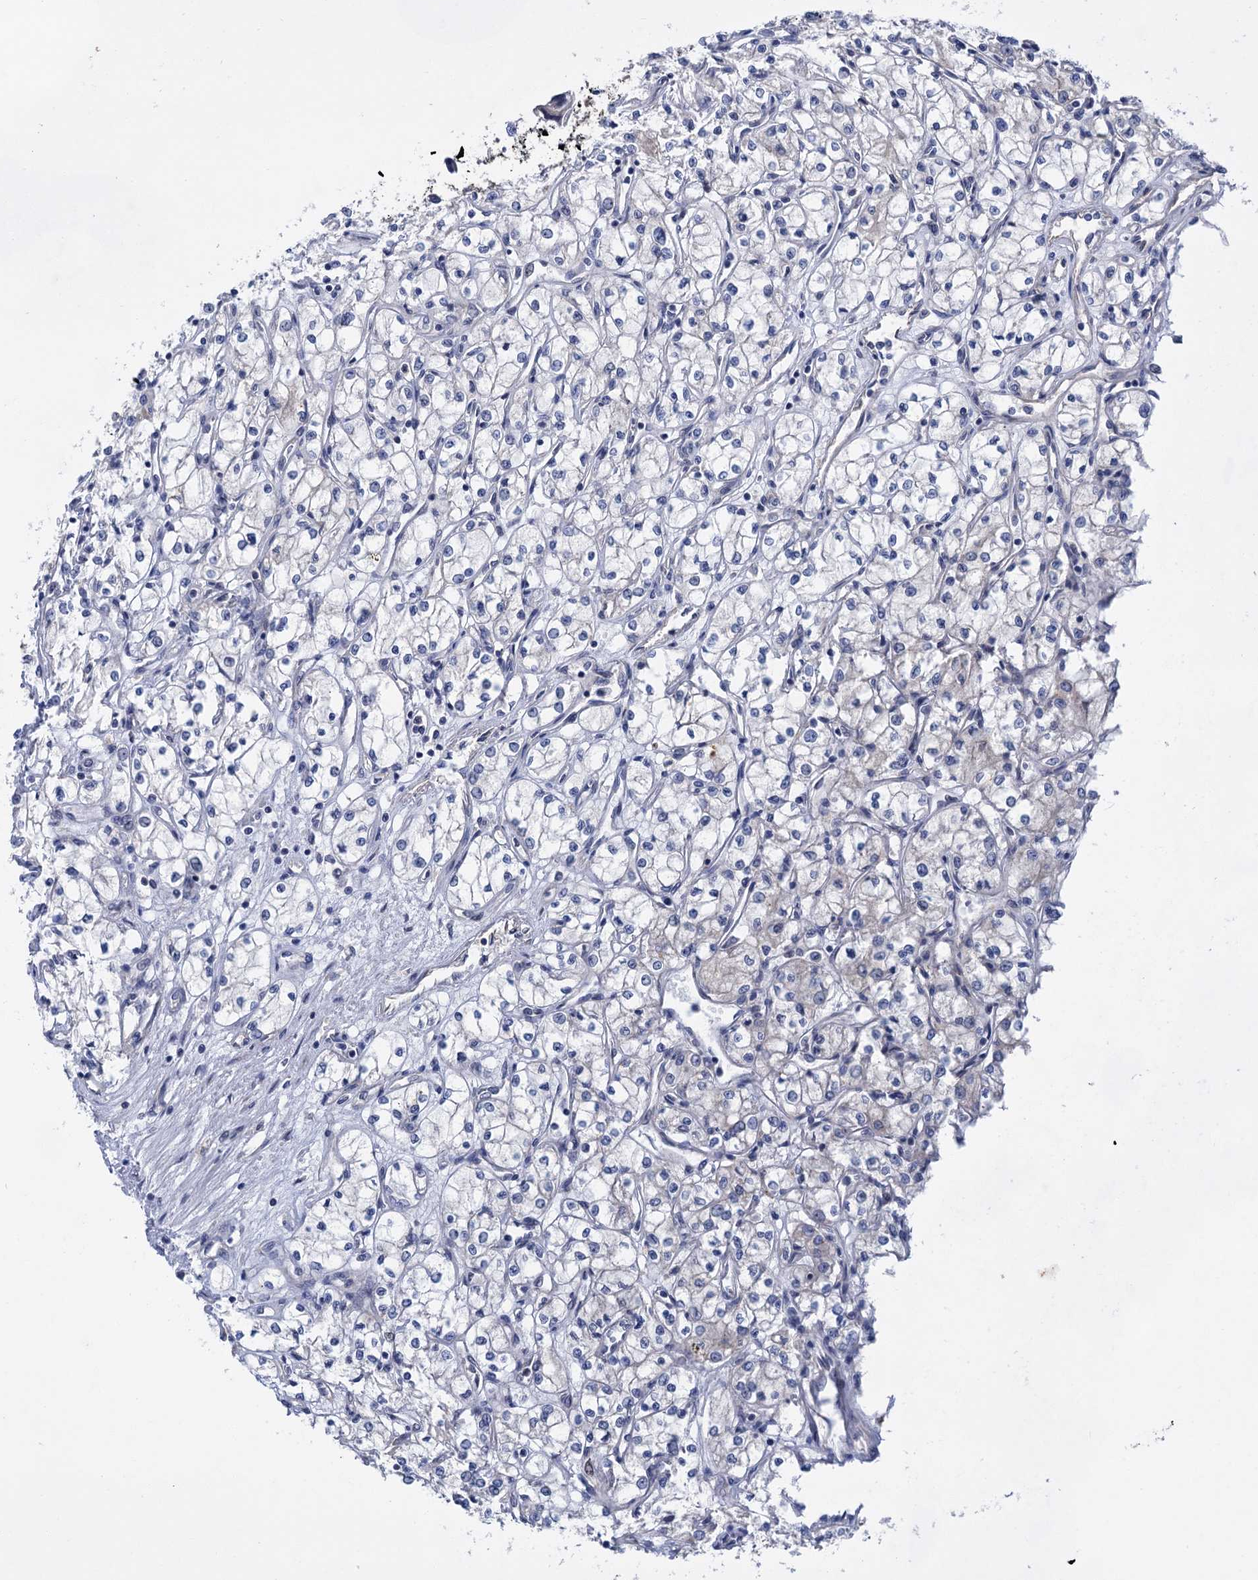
{"staining": {"intensity": "negative", "quantity": "none", "location": "none"}, "tissue": "renal cancer", "cell_type": "Tumor cells", "image_type": "cancer", "snomed": [{"axis": "morphology", "description": "Adenocarcinoma, NOS"}, {"axis": "topography", "description": "Kidney"}], "caption": "A high-resolution image shows immunohistochemistry (IHC) staining of renal cancer, which exhibits no significant positivity in tumor cells.", "gene": "MORN3", "patient": {"sex": "male", "age": 59}}